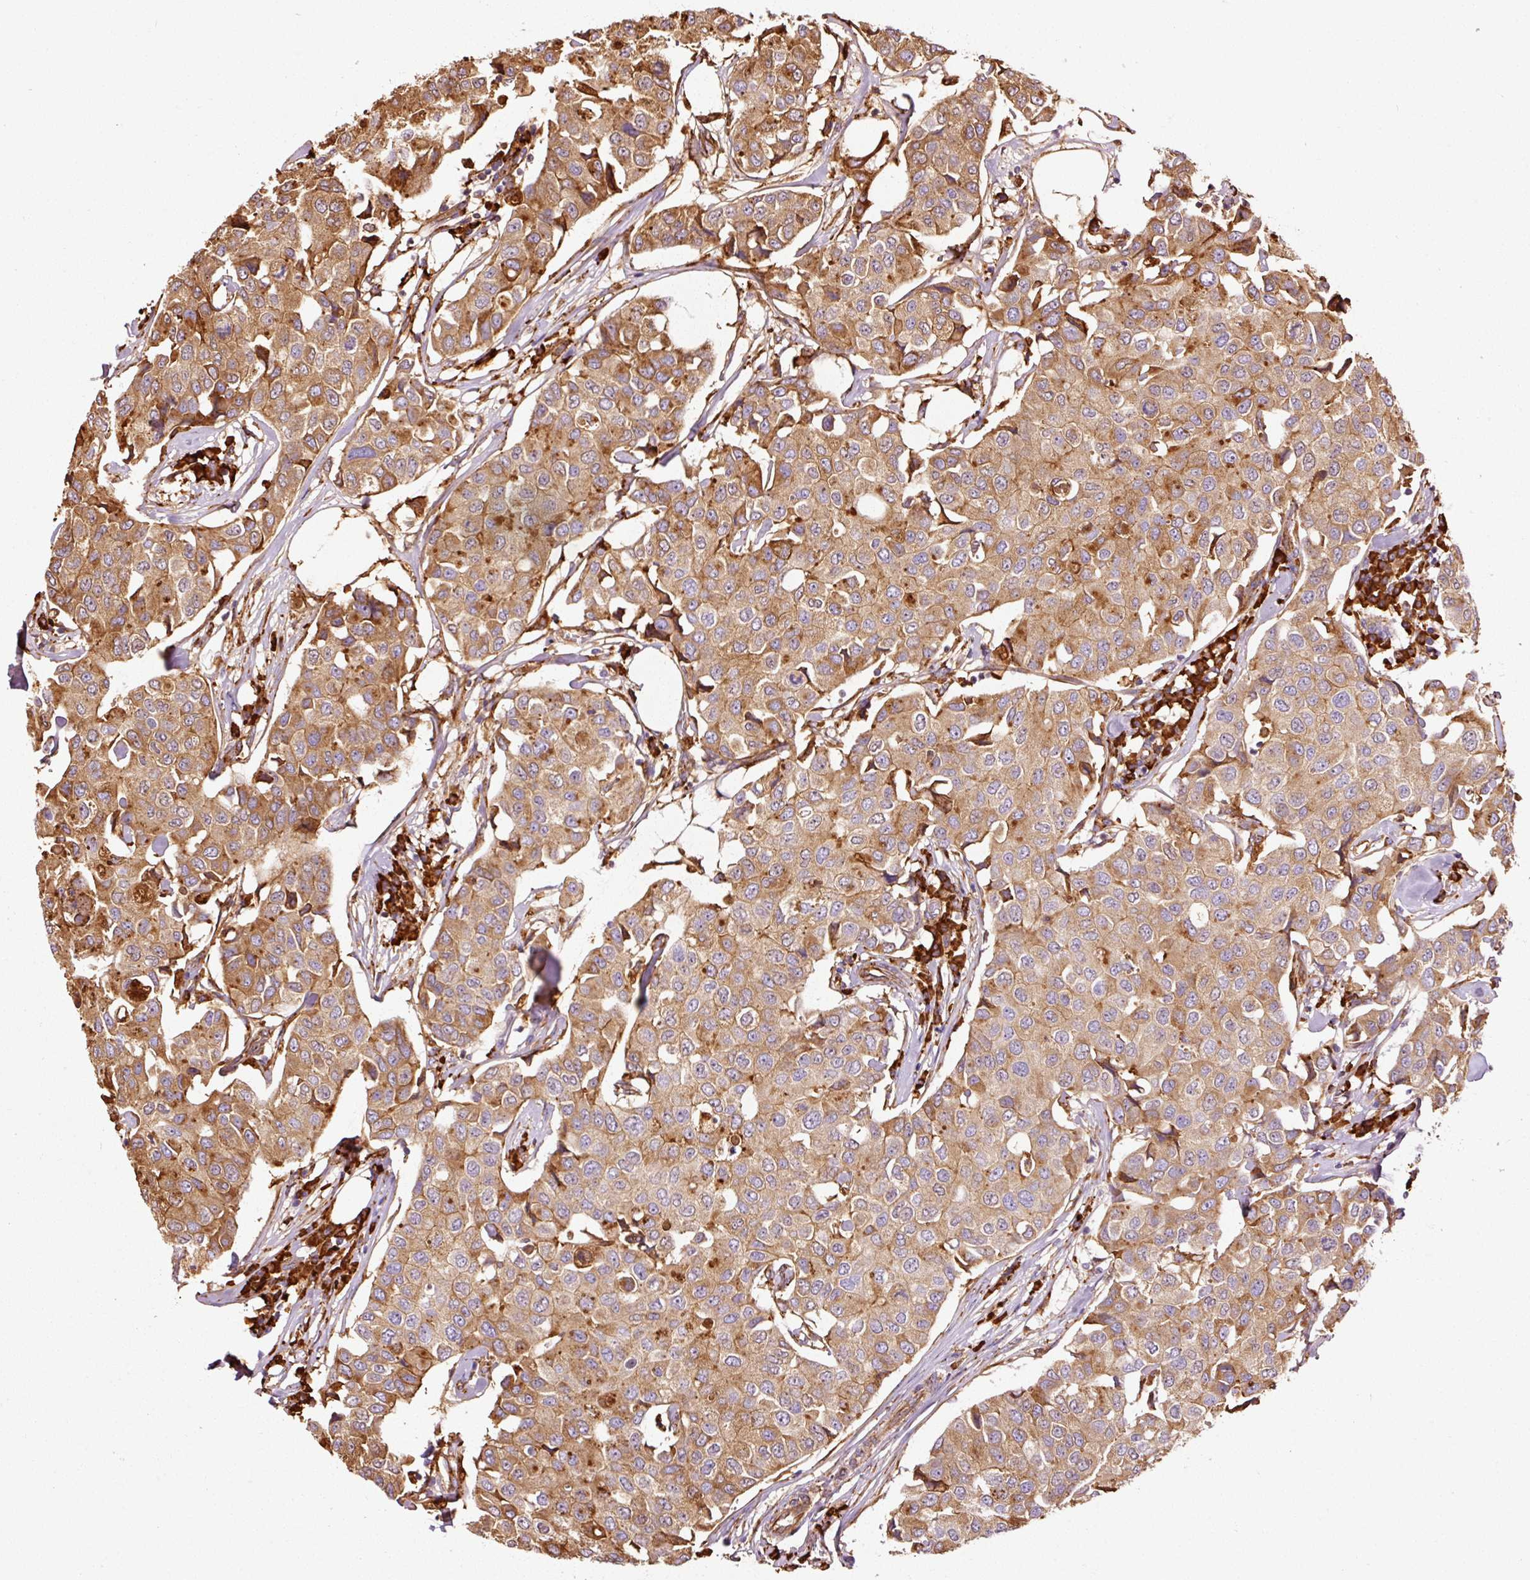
{"staining": {"intensity": "moderate", "quantity": ">75%", "location": "cytoplasmic/membranous"}, "tissue": "breast cancer", "cell_type": "Tumor cells", "image_type": "cancer", "snomed": [{"axis": "morphology", "description": "Duct carcinoma"}, {"axis": "topography", "description": "Breast"}], "caption": "Immunohistochemical staining of human breast invasive ductal carcinoma demonstrates medium levels of moderate cytoplasmic/membranous expression in about >75% of tumor cells.", "gene": "KLC1", "patient": {"sex": "female", "age": 80}}